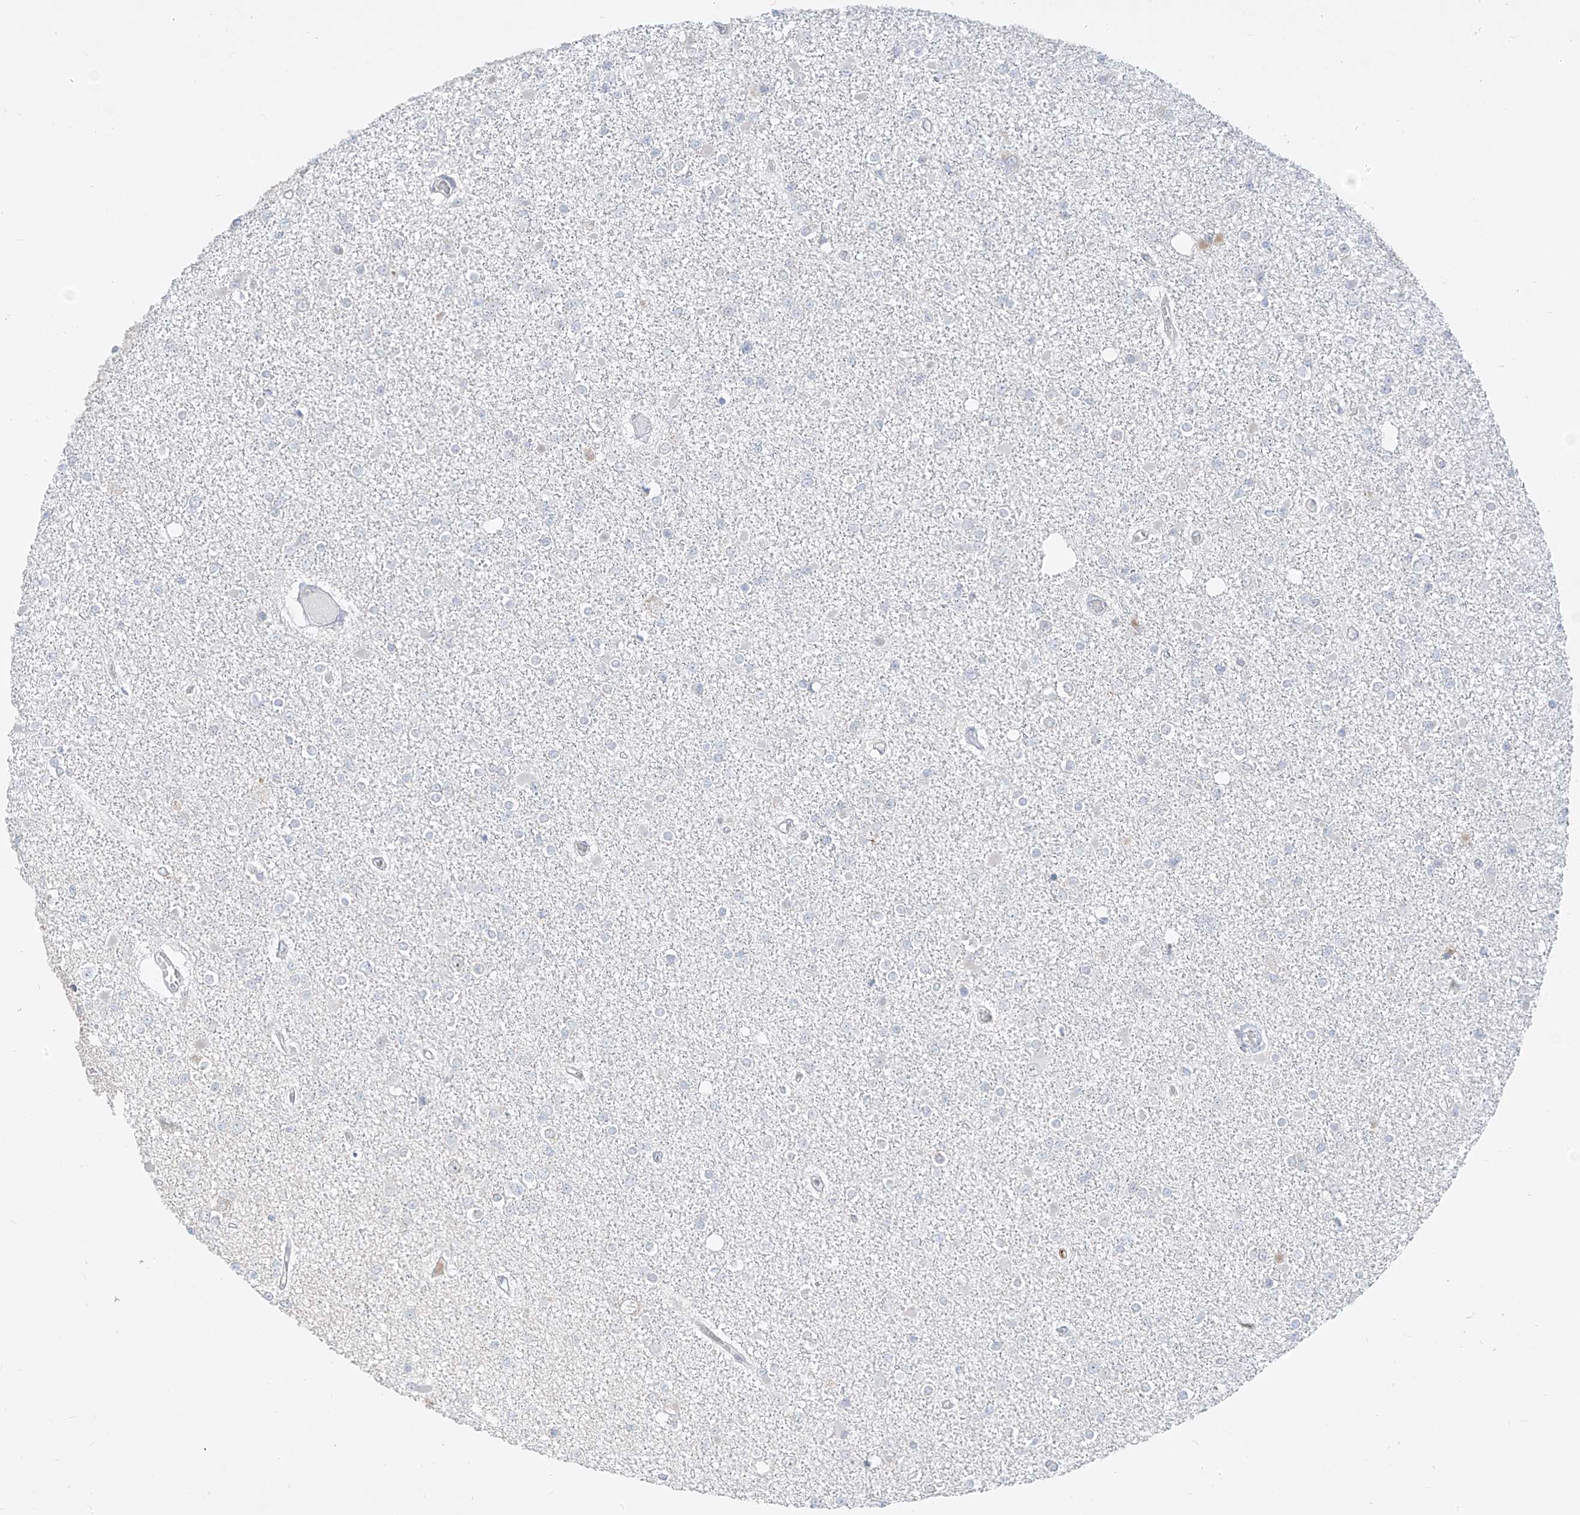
{"staining": {"intensity": "negative", "quantity": "none", "location": "none"}, "tissue": "glioma", "cell_type": "Tumor cells", "image_type": "cancer", "snomed": [{"axis": "morphology", "description": "Glioma, malignant, Low grade"}, {"axis": "topography", "description": "Brain"}], "caption": "This is an IHC image of malignant low-grade glioma. There is no expression in tumor cells.", "gene": "C2orf42", "patient": {"sex": "female", "age": 22}}